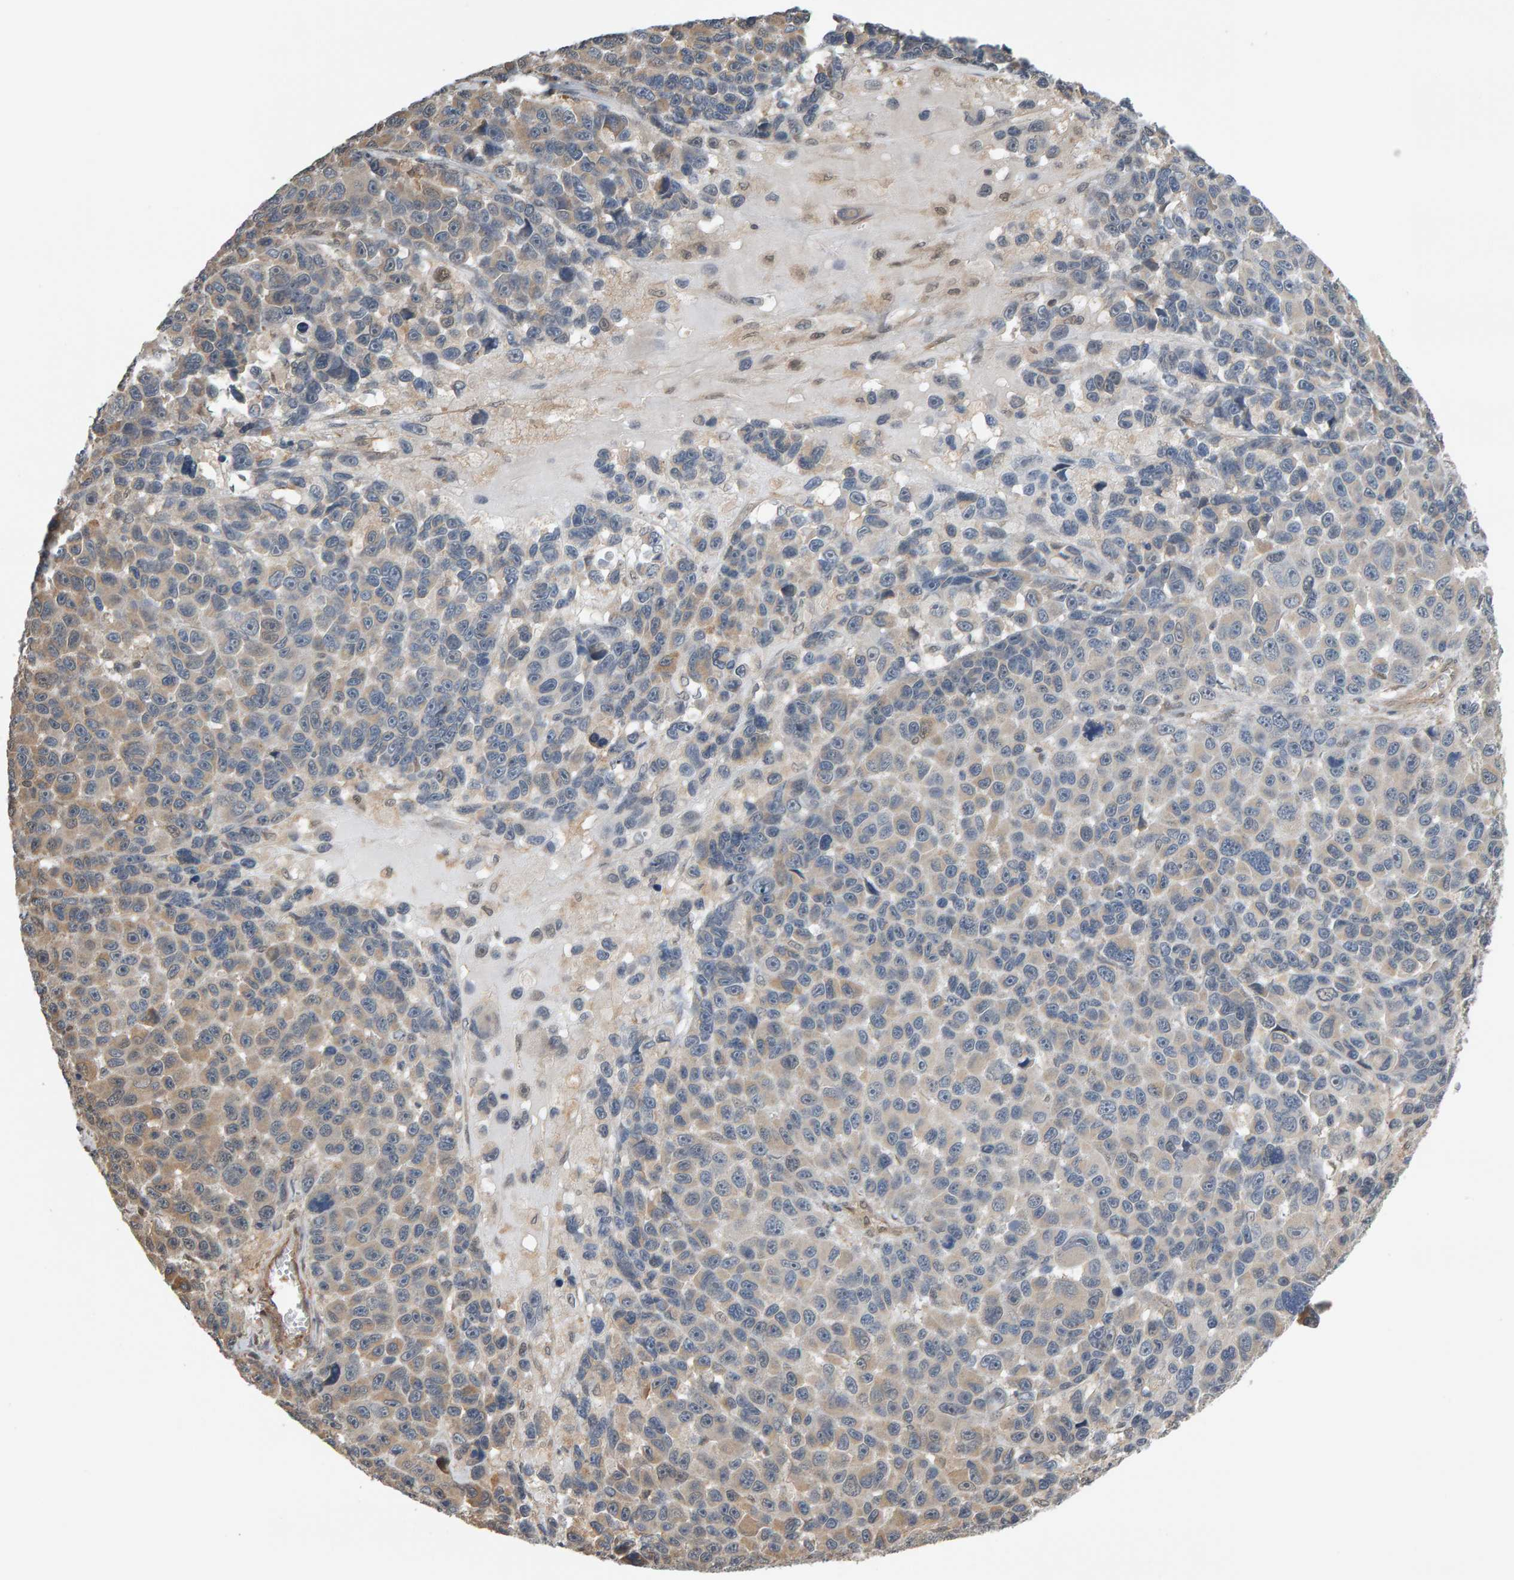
{"staining": {"intensity": "weak", "quantity": "<25%", "location": "cytoplasmic/membranous"}, "tissue": "melanoma", "cell_type": "Tumor cells", "image_type": "cancer", "snomed": [{"axis": "morphology", "description": "Malignant melanoma, NOS"}, {"axis": "topography", "description": "Skin"}], "caption": "High magnification brightfield microscopy of melanoma stained with DAB (3,3'-diaminobenzidine) (brown) and counterstained with hematoxylin (blue): tumor cells show no significant staining. (DAB immunohistochemistry, high magnification).", "gene": "COASY", "patient": {"sex": "male", "age": 53}}